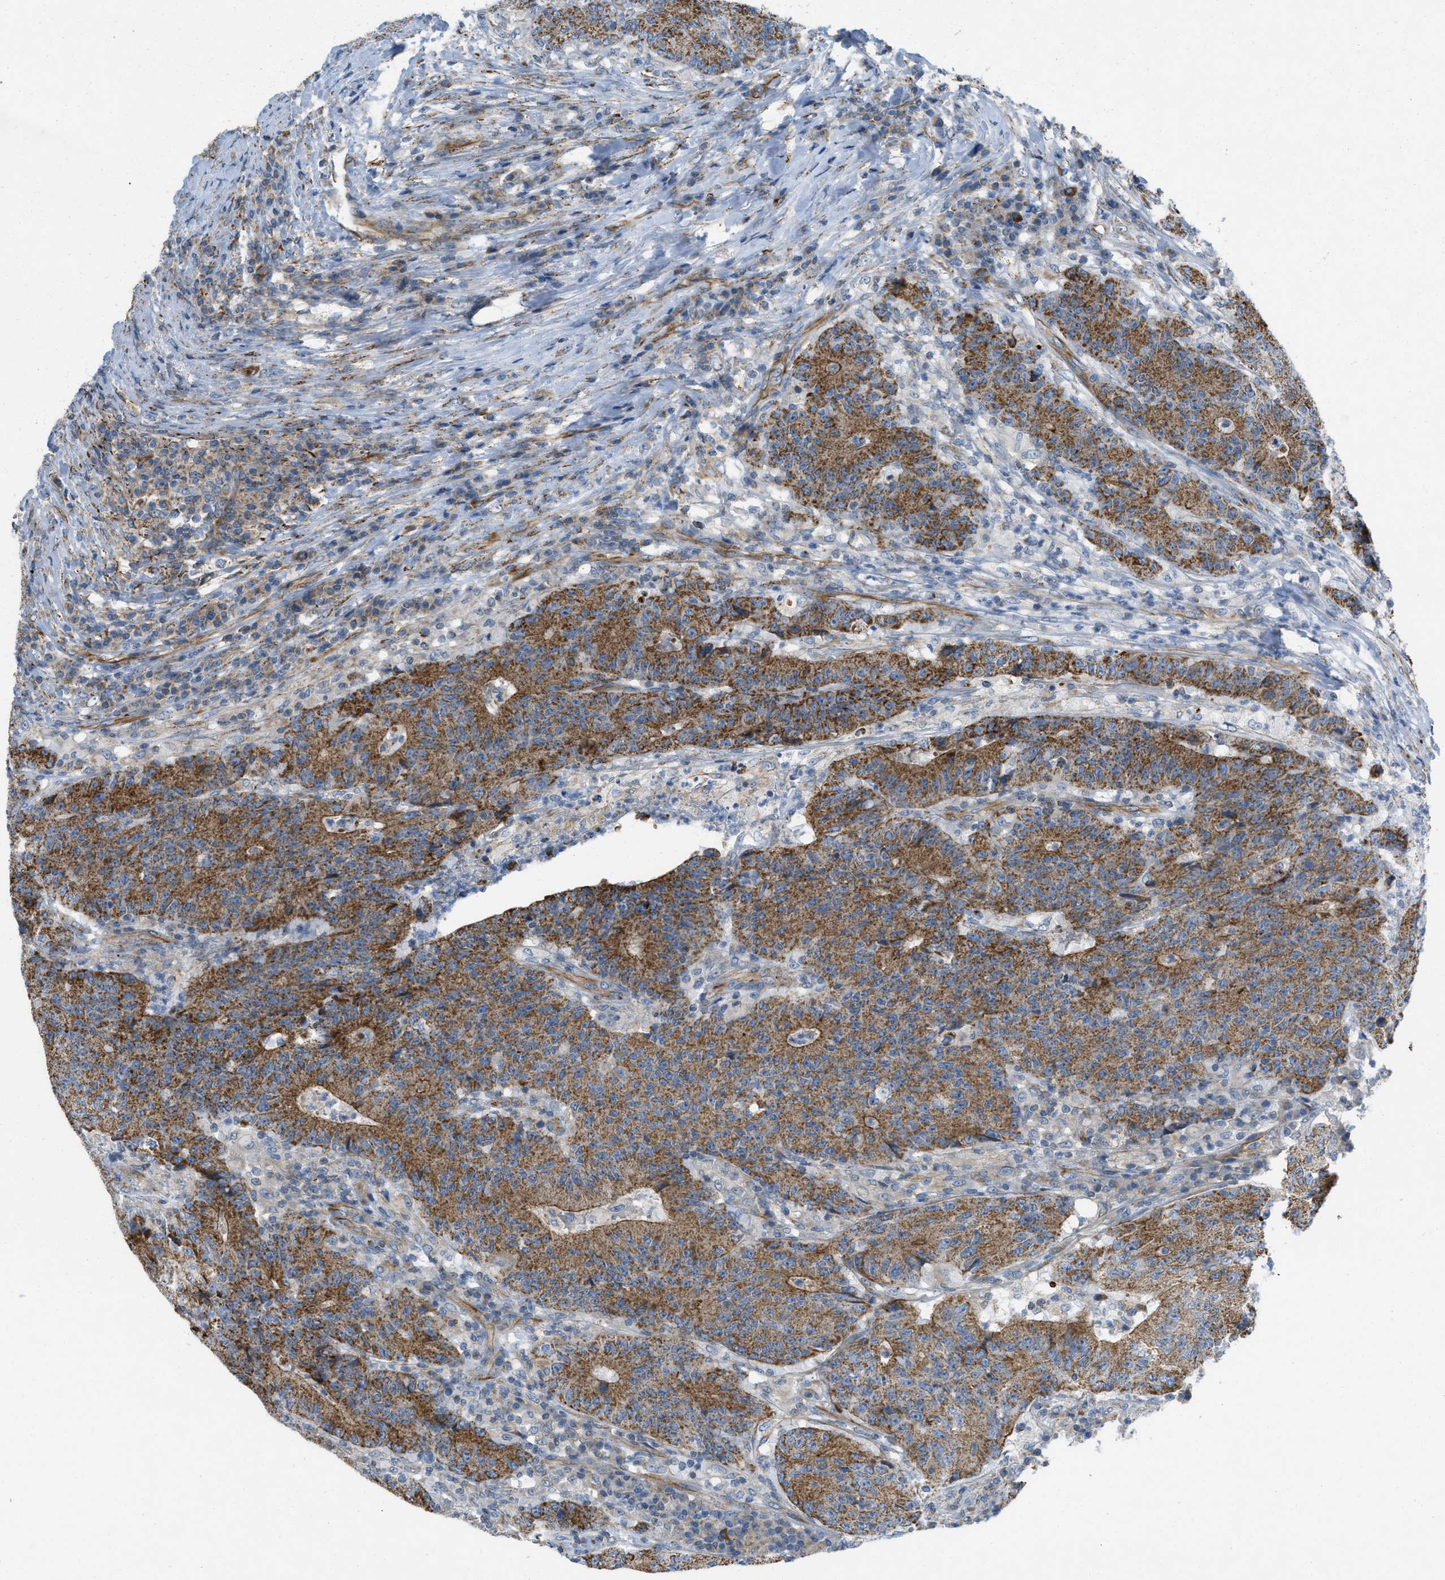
{"staining": {"intensity": "strong", "quantity": ">75%", "location": "cytoplasmic/membranous"}, "tissue": "colorectal cancer", "cell_type": "Tumor cells", "image_type": "cancer", "snomed": [{"axis": "morphology", "description": "Normal tissue, NOS"}, {"axis": "morphology", "description": "Adenocarcinoma, NOS"}, {"axis": "topography", "description": "Colon"}], "caption": "Adenocarcinoma (colorectal) tissue demonstrates strong cytoplasmic/membranous staining in about >75% of tumor cells Nuclei are stained in blue.", "gene": "BTN3A1", "patient": {"sex": "female", "age": 75}}